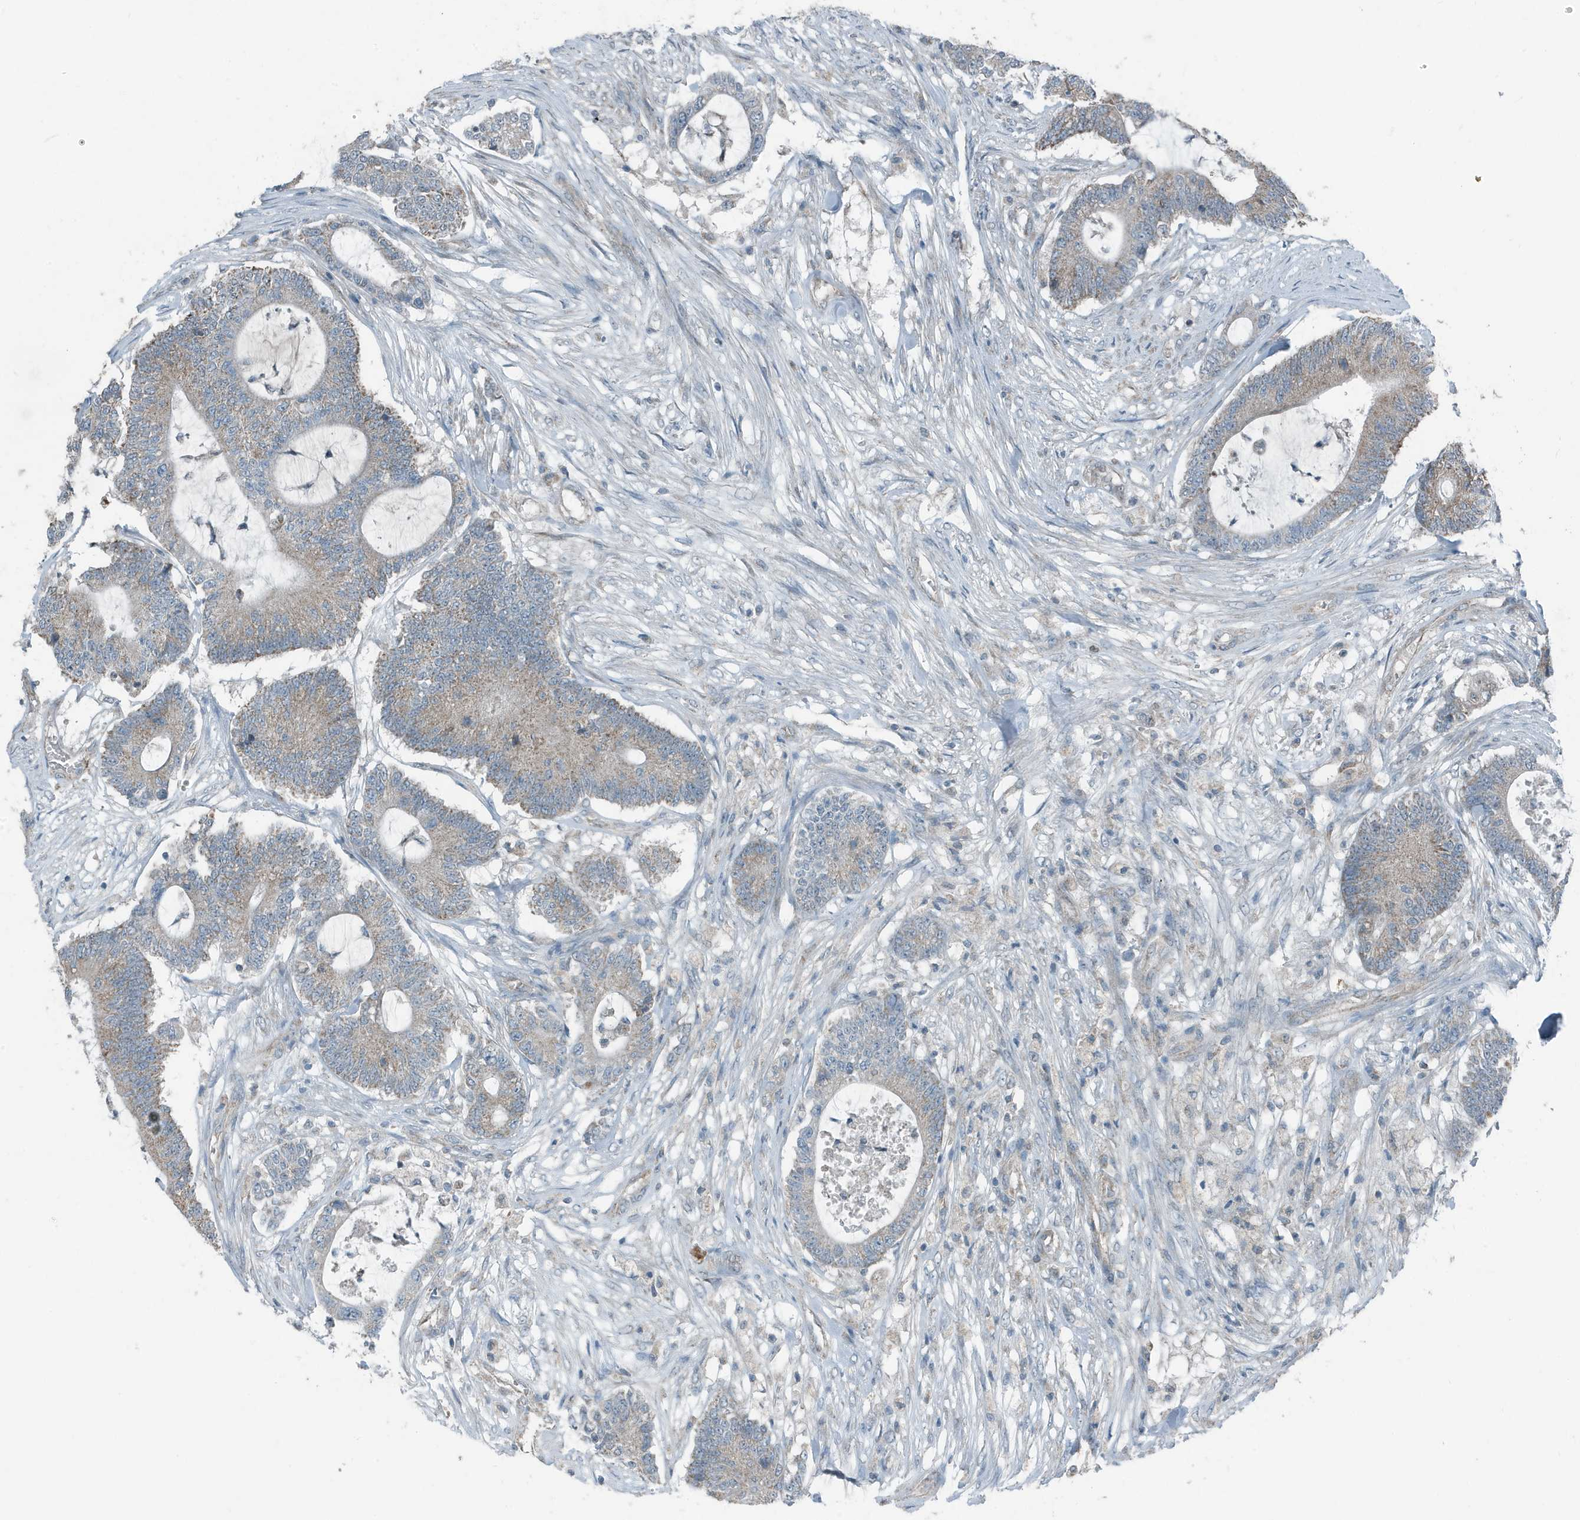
{"staining": {"intensity": "weak", "quantity": "25%-75%", "location": "cytoplasmic/membranous"}, "tissue": "colorectal cancer", "cell_type": "Tumor cells", "image_type": "cancer", "snomed": [{"axis": "morphology", "description": "Adenocarcinoma, NOS"}, {"axis": "topography", "description": "Colon"}], "caption": "Colorectal cancer was stained to show a protein in brown. There is low levels of weak cytoplasmic/membranous staining in about 25%-75% of tumor cells. (DAB IHC with brightfield microscopy, high magnification).", "gene": "MT-CYB", "patient": {"sex": "female", "age": 84}}